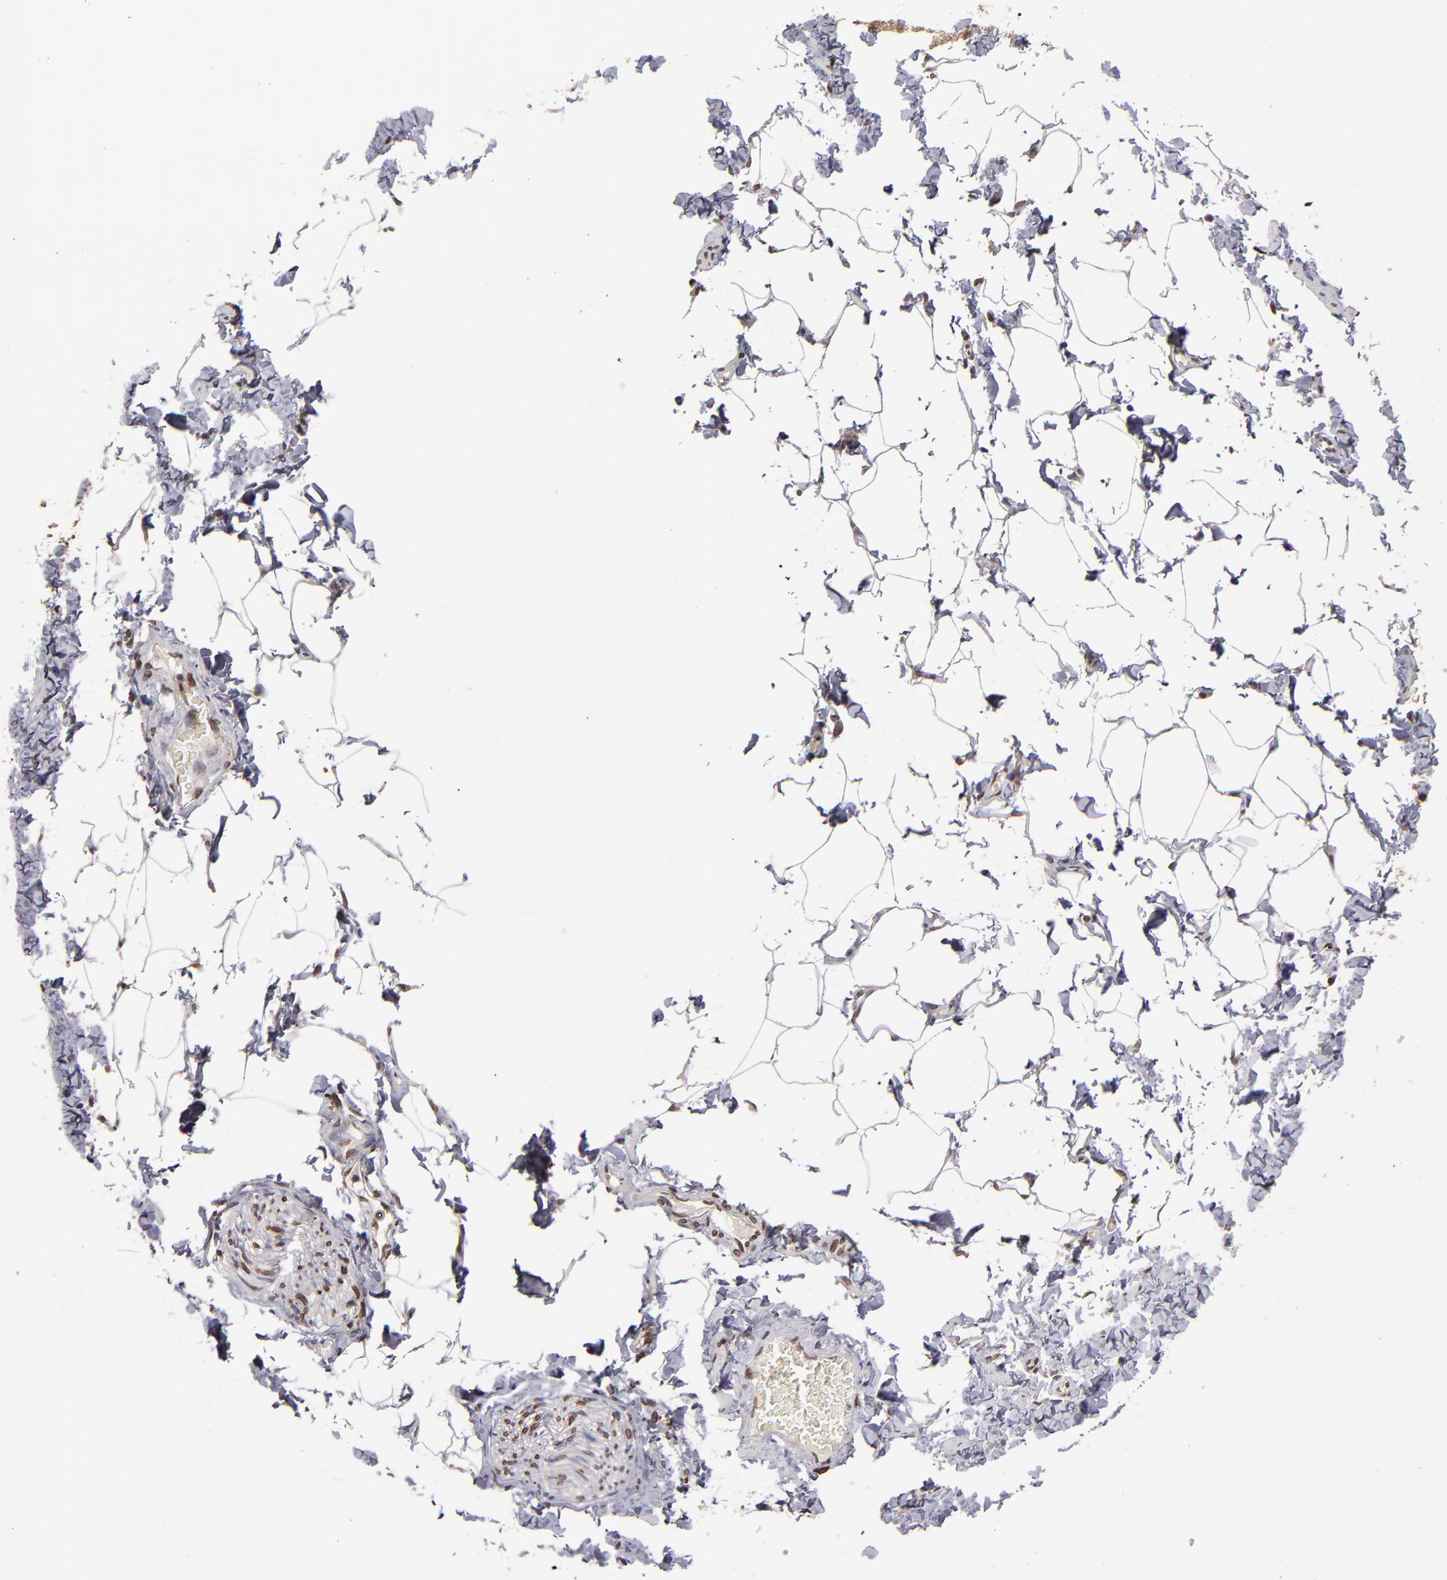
{"staining": {"intensity": "strong", "quantity": ">75%", "location": "cytoplasmic/membranous,nuclear"}, "tissue": "adipose tissue", "cell_type": "Adipocytes", "image_type": "normal", "snomed": [{"axis": "morphology", "description": "Normal tissue, NOS"}, {"axis": "topography", "description": "Vascular tissue"}], "caption": "Adipose tissue stained for a protein displays strong cytoplasmic/membranous,nuclear positivity in adipocytes. (Stains: DAB (3,3'-diaminobenzidine) in brown, nuclei in blue, Microscopy: brightfield microscopy at high magnification).", "gene": "PUM3", "patient": {"sex": "male", "age": 41}}